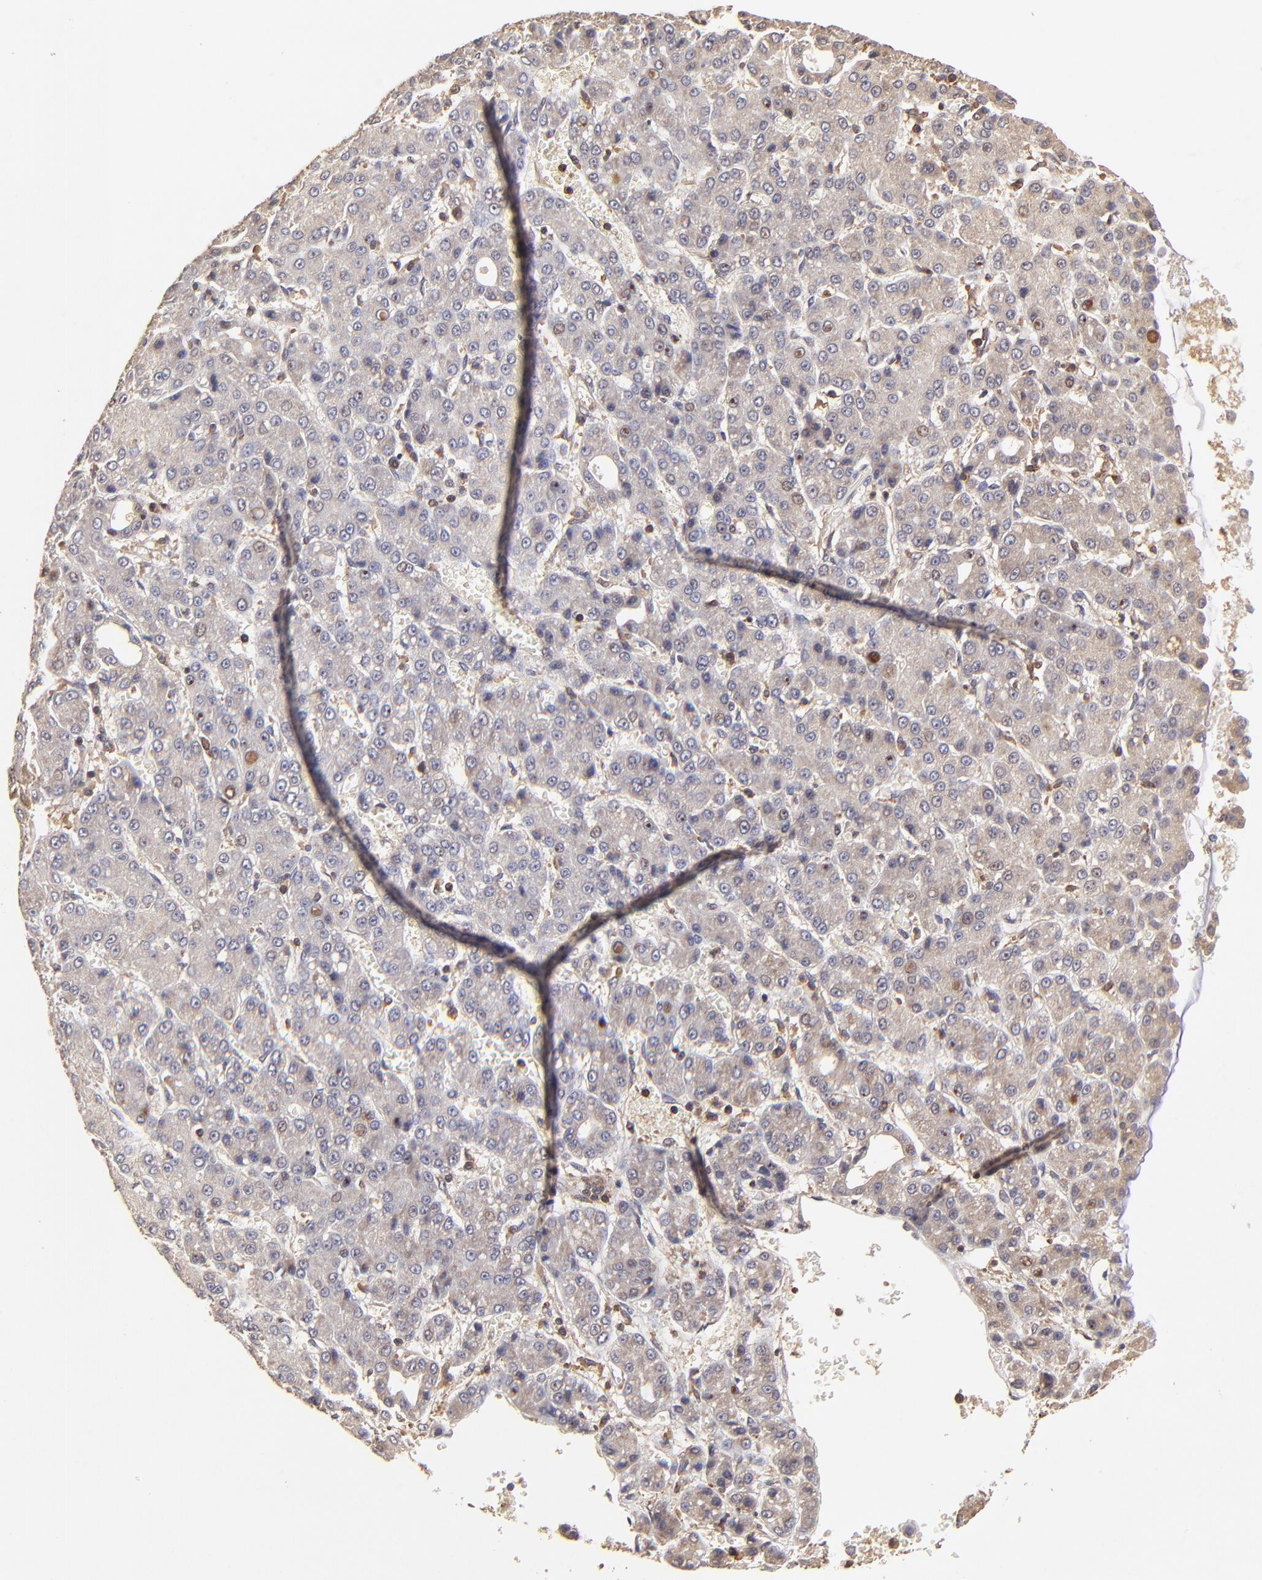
{"staining": {"intensity": "weak", "quantity": "25%-75%", "location": "cytoplasmic/membranous"}, "tissue": "liver cancer", "cell_type": "Tumor cells", "image_type": "cancer", "snomed": [{"axis": "morphology", "description": "Carcinoma, Hepatocellular, NOS"}, {"axis": "topography", "description": "Liver"}], "caption": "Immunohistochemistry (IHC) (DAB (3,3'-diaminobenzidine)) staining of liver cancer (hepatocellular carcinoma) displays weak cytoplasmic/membranous protein expression in about 25%-75% of tumor cells.", "gene": "STON2", "patient": {"sex": "male", "age": 69}}